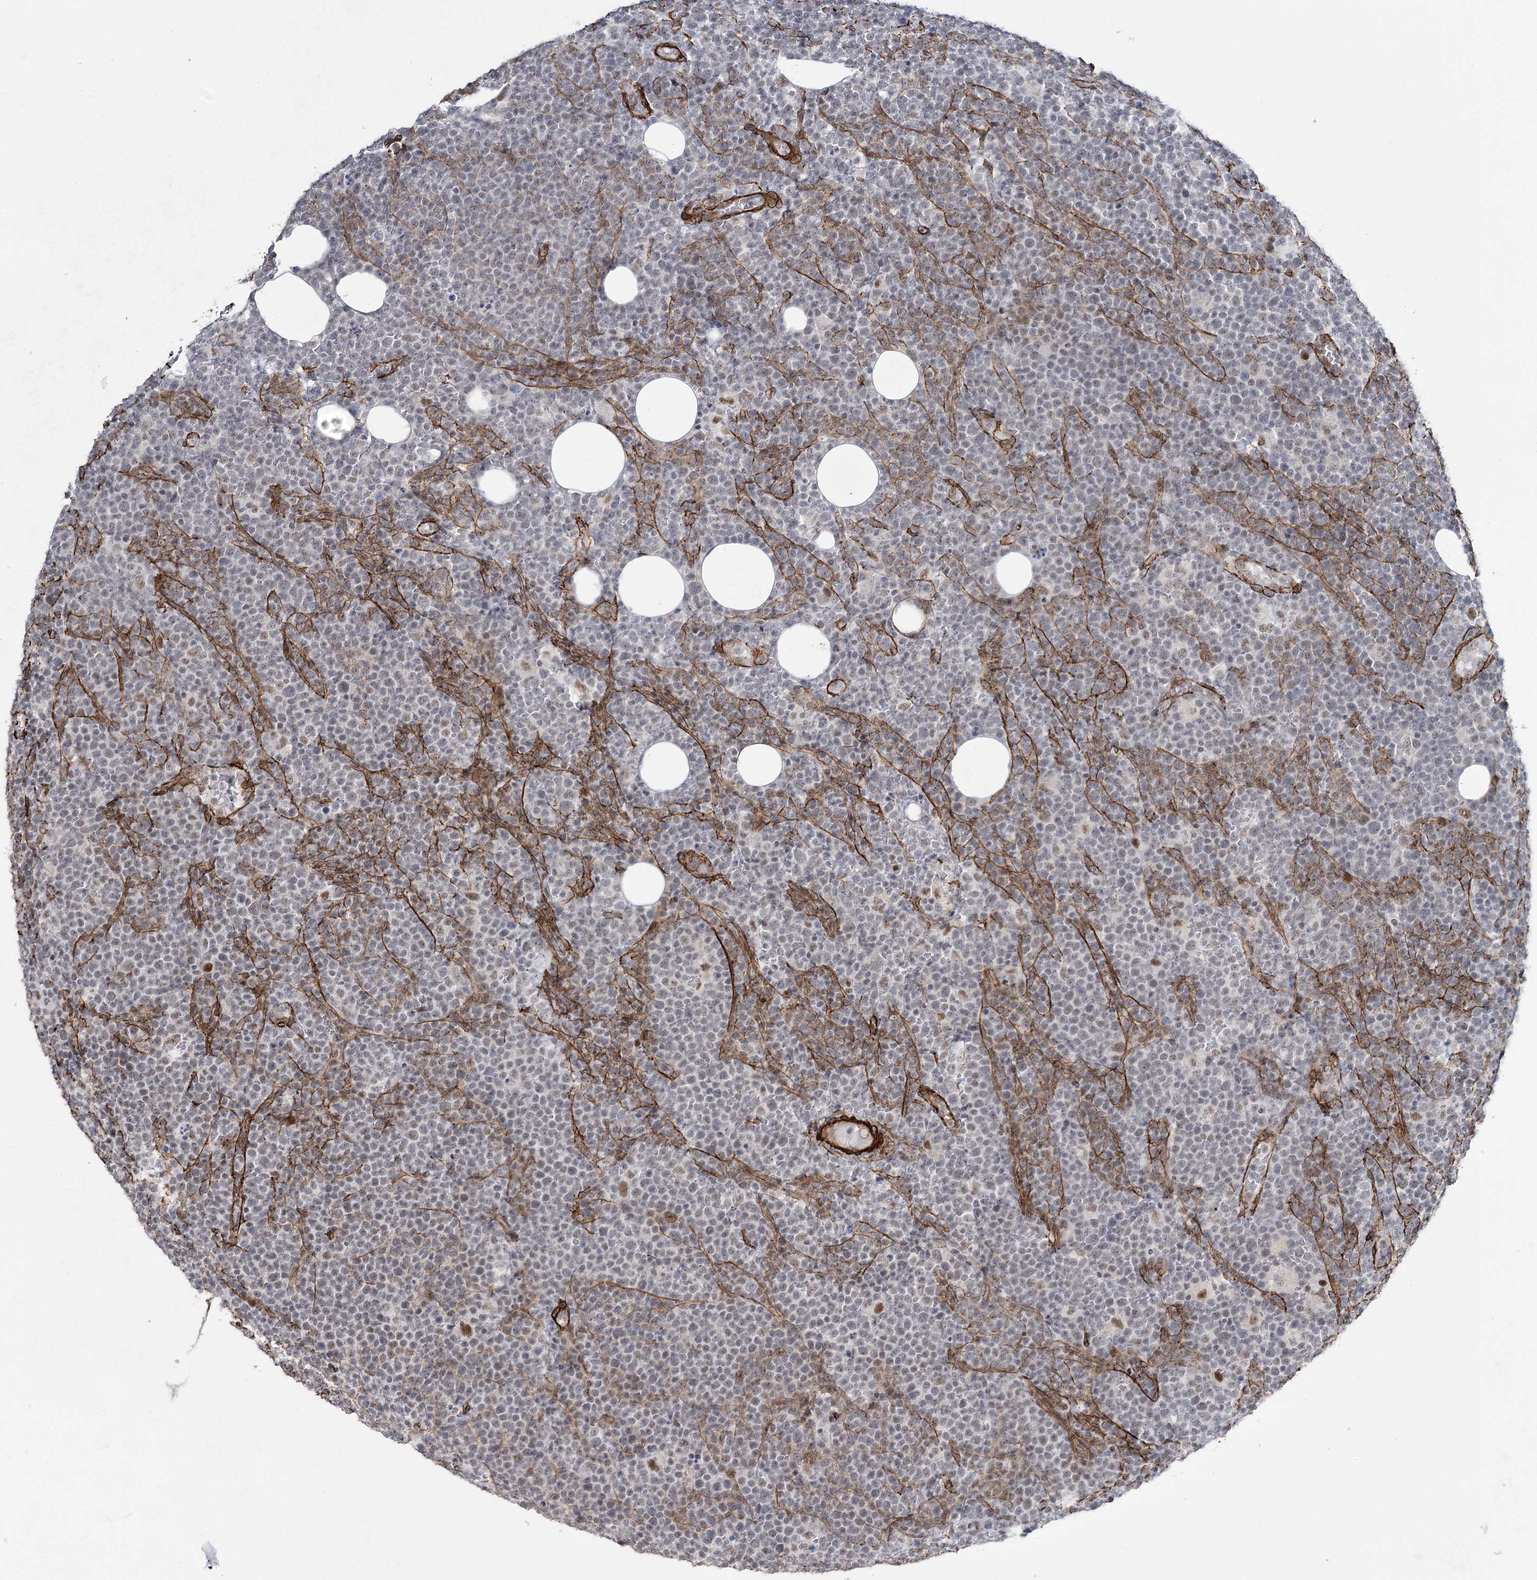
{"staining": {"intensity": "moderate", "quantity": "<25%", "location": "nuclear"}, "tissue": "lymphoma", "cell_type": "Tumor cells", "image_type": "cancer", "snomed": [{"axis": "morphology", "description": "Malignant lymphoma, non-Hodgkin's type, High grade"}, {"axis": "topography", "description": "Lymph node"}], "caption": "Tumor cells demonstrate low levels of moderate nuclear staining in approximately <25% of cells in lymphoma.", "gene": "CWF19L1", "patient": {"sex": "male", "age": 61}}